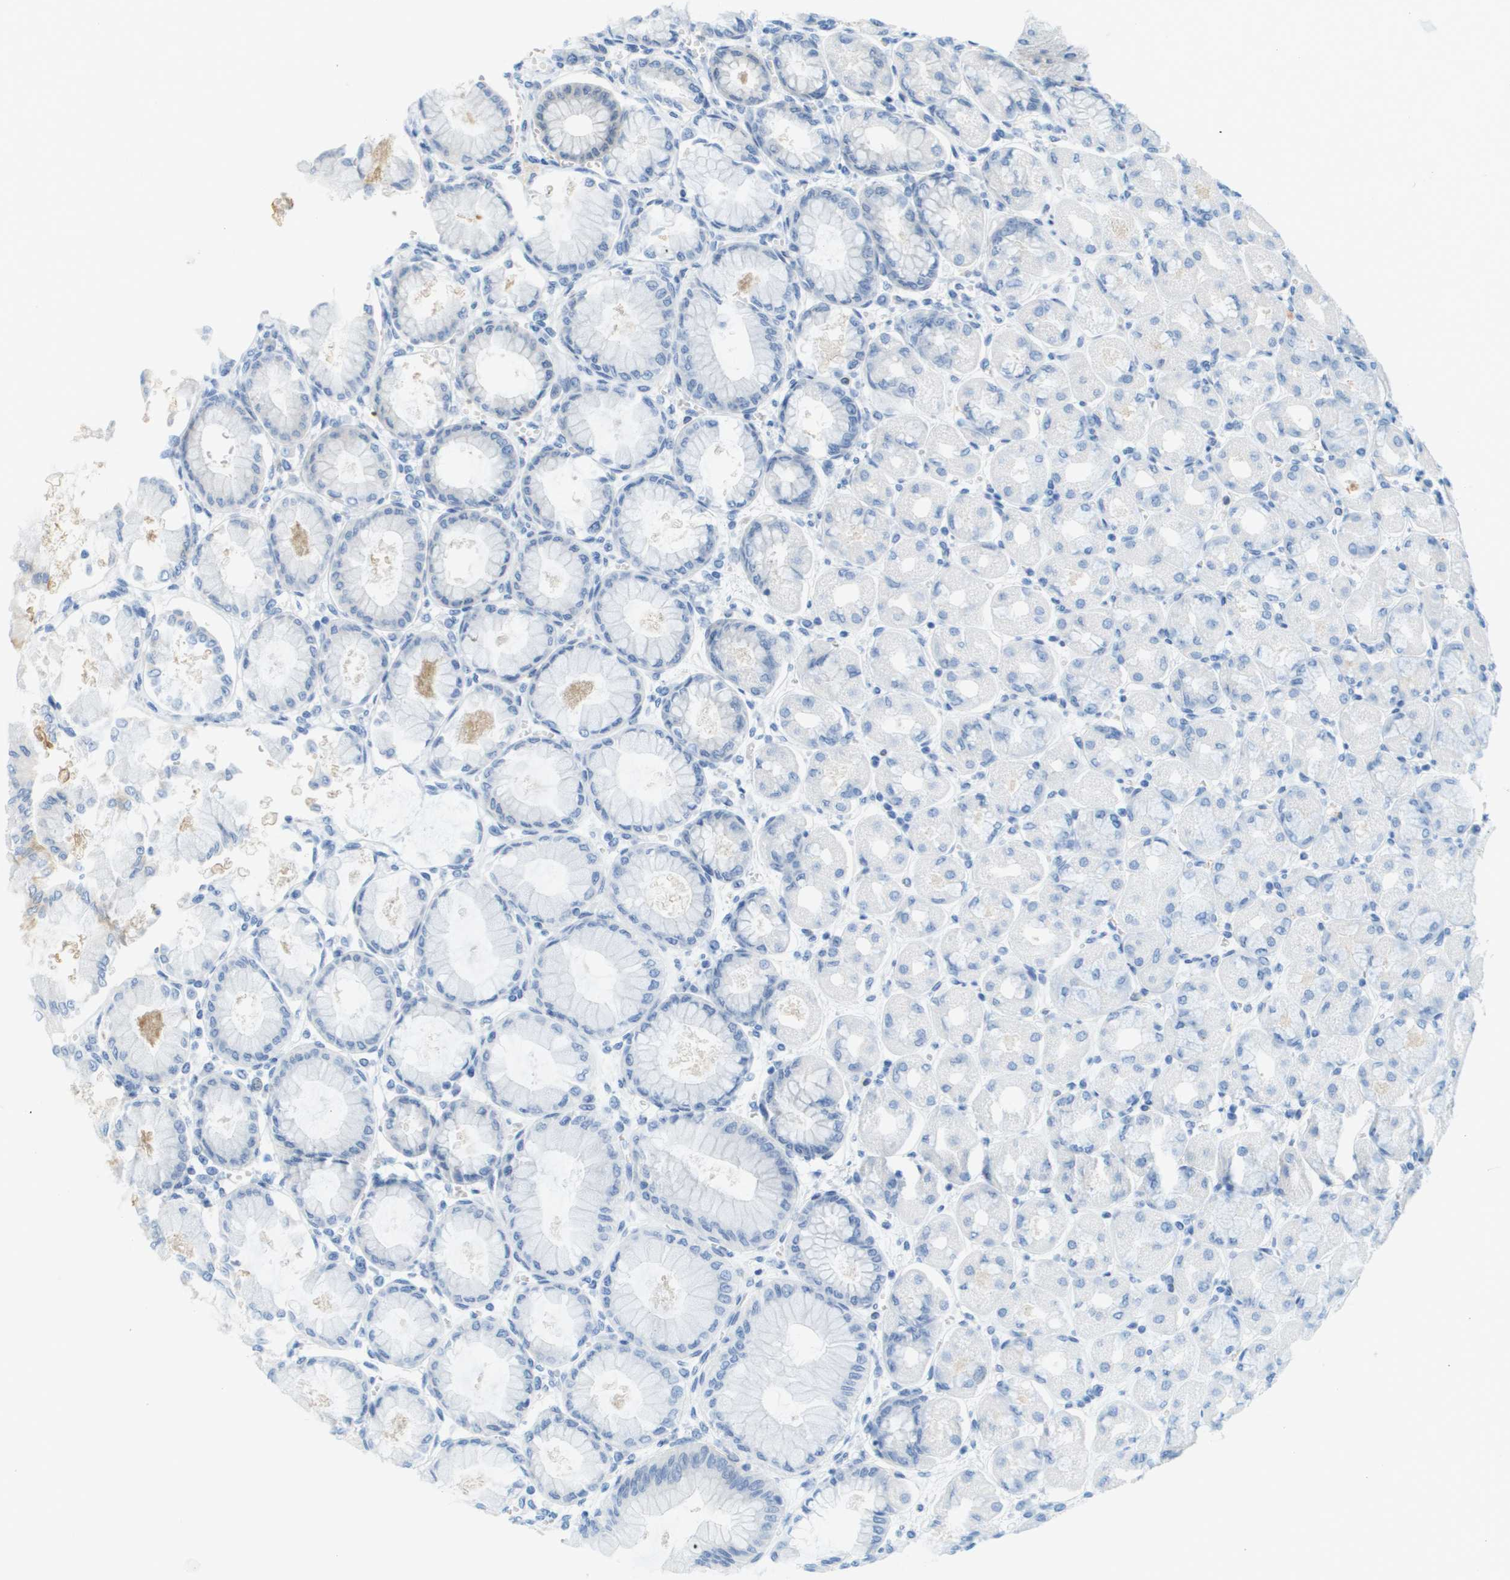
{"staining": {"intensity": "negative", "quantity": "none", "location": "none"}, "tissue": "stomach", "cell_type": "Glandular cells", "image_type": "normal", "snomed": [{"axis": "morphology", "description": "Normal tissue, NOS"}, {"axis": "topography", "description": "Stomach, upper"}], "caption": "High power microscopy histopathology image of an IHC histopathology image of unremarkable stomach, revealing no significant staining in glandular cells. The staining is performed using DAB (3,3'-diaminobenzidine) brown chromogen with nuclei counter-stained in using hematoxylin.", "gene": "CUL9", "patient": {"sex": "female", "age": 56}}